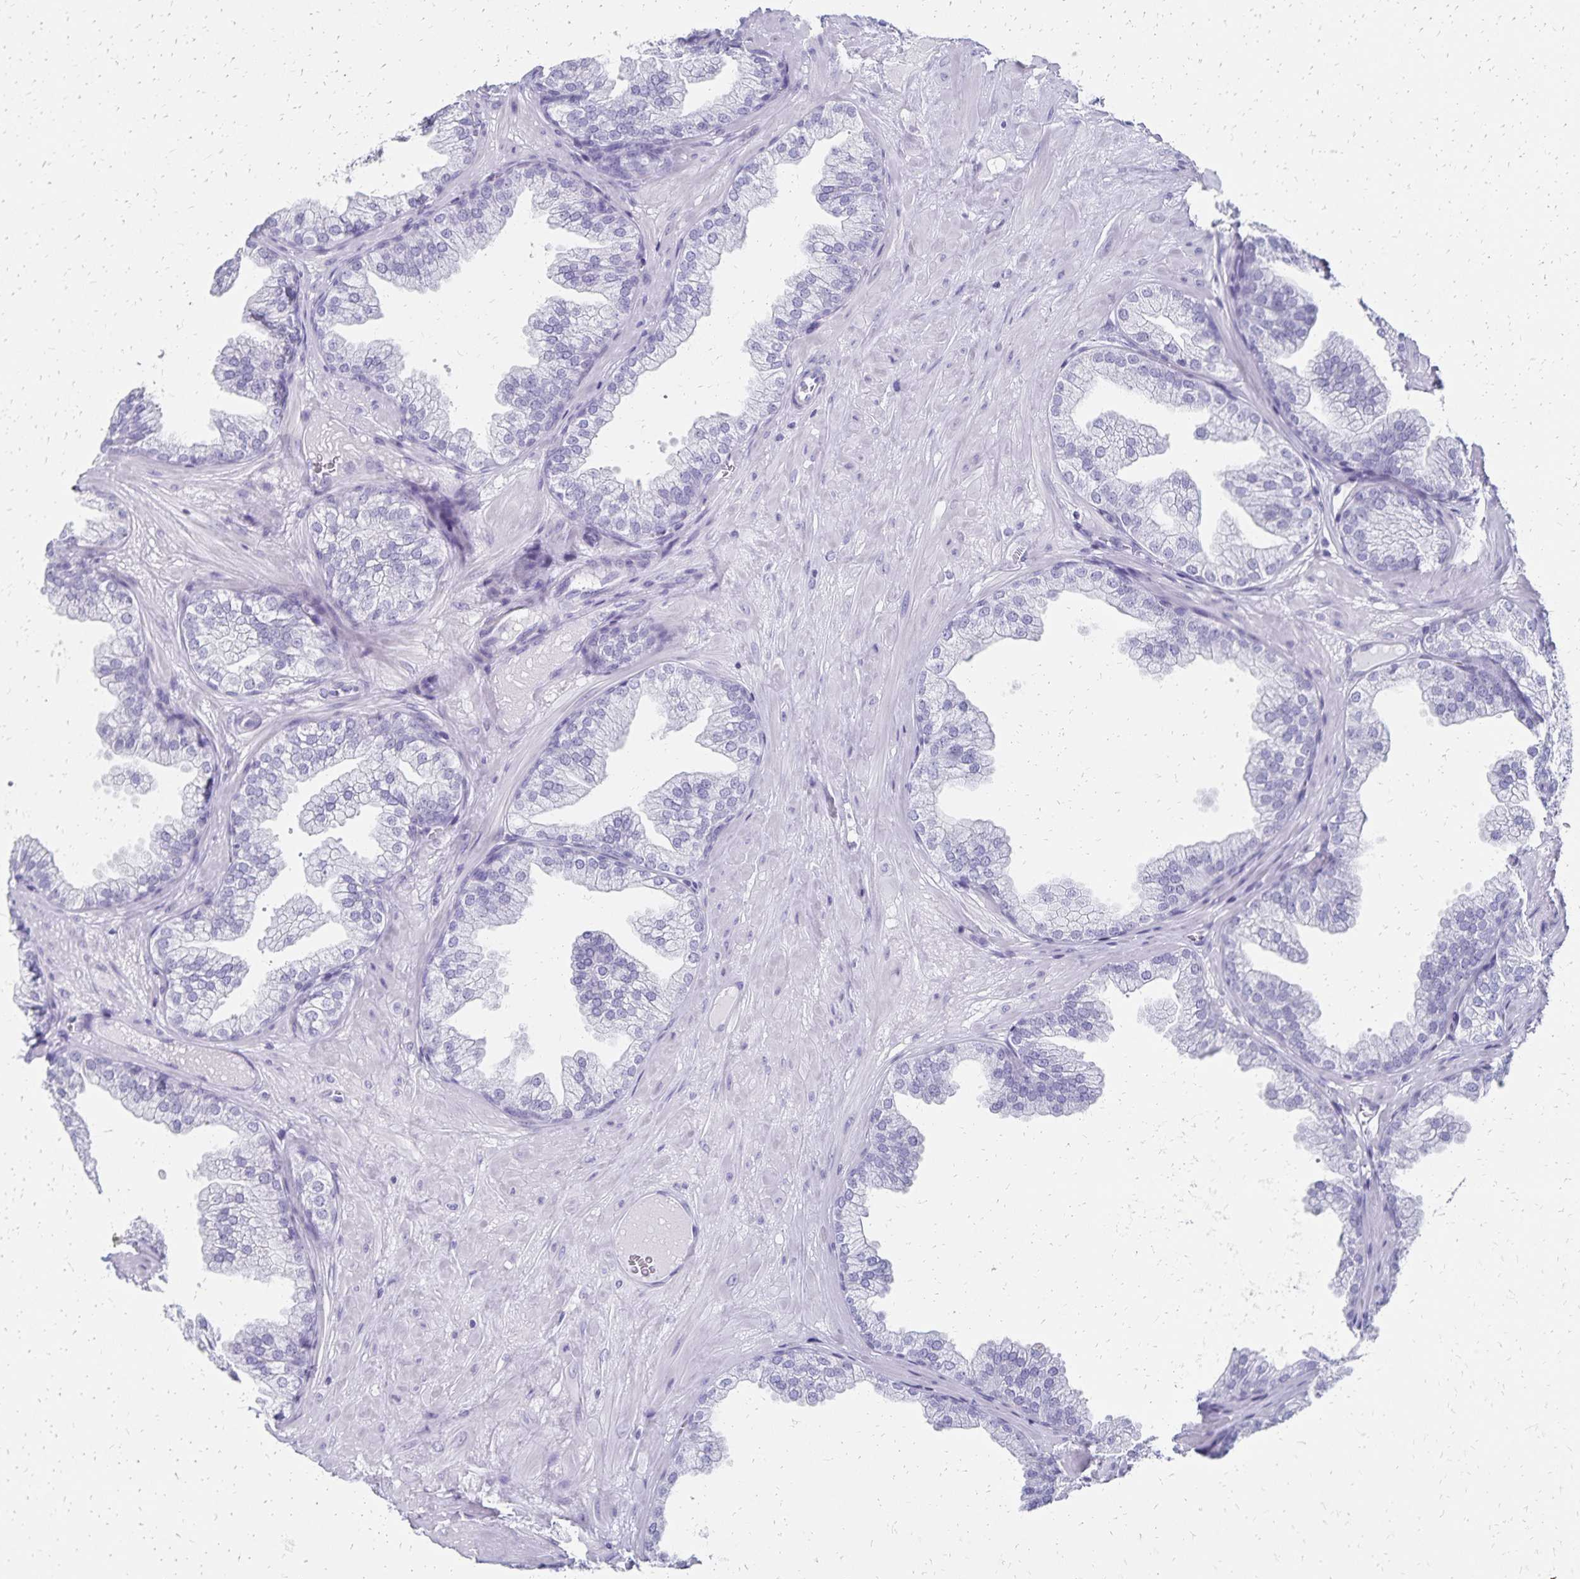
{"staining": {"intensity": "negative", "quantity": "none", "location": "none"}, "tissue": "prostate", "cell_type": "Glandular cells", "image_type": "normal", "snomed": [{"axis": "morphology", "description": "Normal tissue, NOS"}, {"axis": "topography", "description": "Prostate"}], "caption": "High power microscopy image of an immunohistochemistry micrograph of benign prostate, revealing no significant staining in glandular cells. (IHC, brightfield microscopy, high magnification).", "gene": "GIP", "patient": {"sex": "male", "age": 37}}